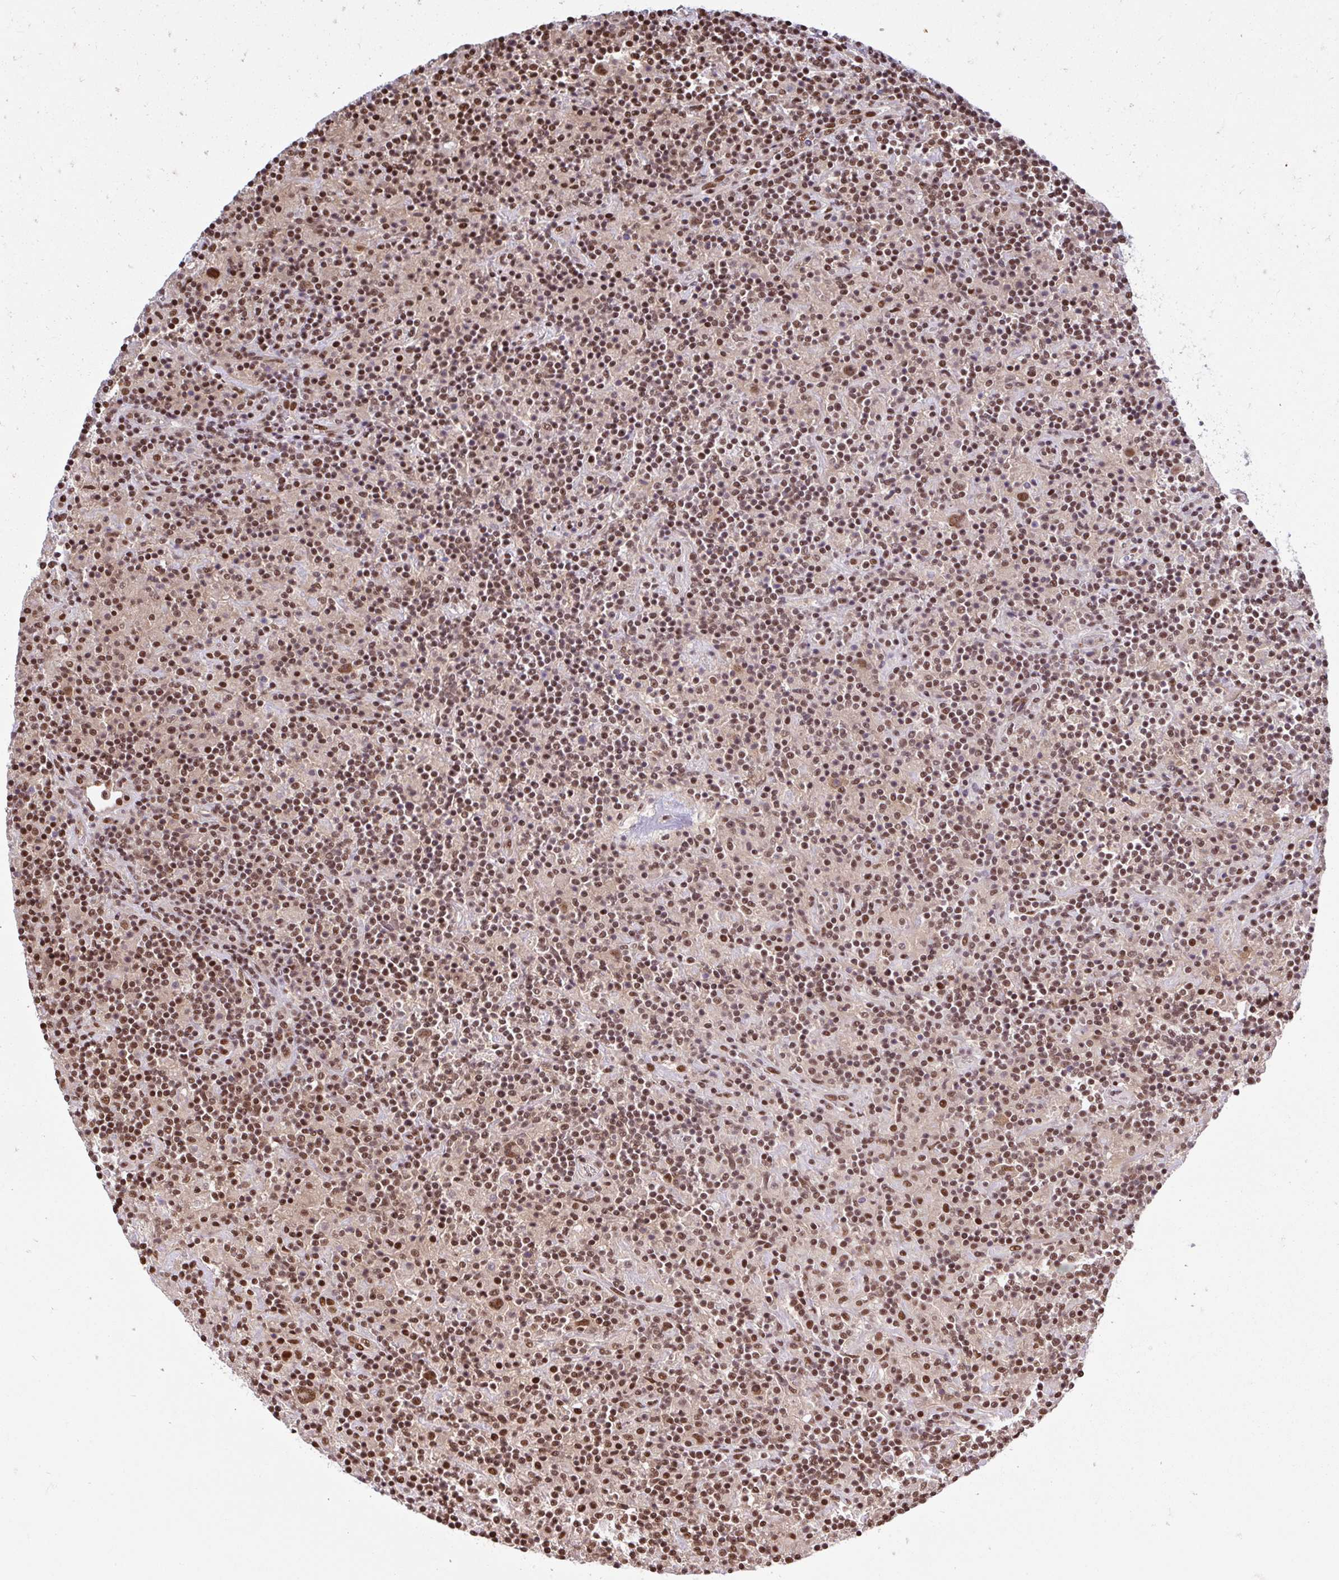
{"staining": {"intensity": "moderate", "quantity": ">75%", "location": "nuclear"}, "tissue": "lymphoma", "cell_type": "Tumor cells", "image_type": "cancer", "snomed": [{"axis": "morphology", "description": "Hodgkin's disease, NOS"}, {"axis": "topography", "description": "Lymph node"}], "caption": "High-power microscopy captured an IHC histopathology image of Hodgkin's disease, revealing moderate nuclear positivity in approximately >75% of tumor cells. (IHC, brightfield microscopy, high magnification).", "gene": "ABCA9", "patient": {"sex": "male", "age": 70}}